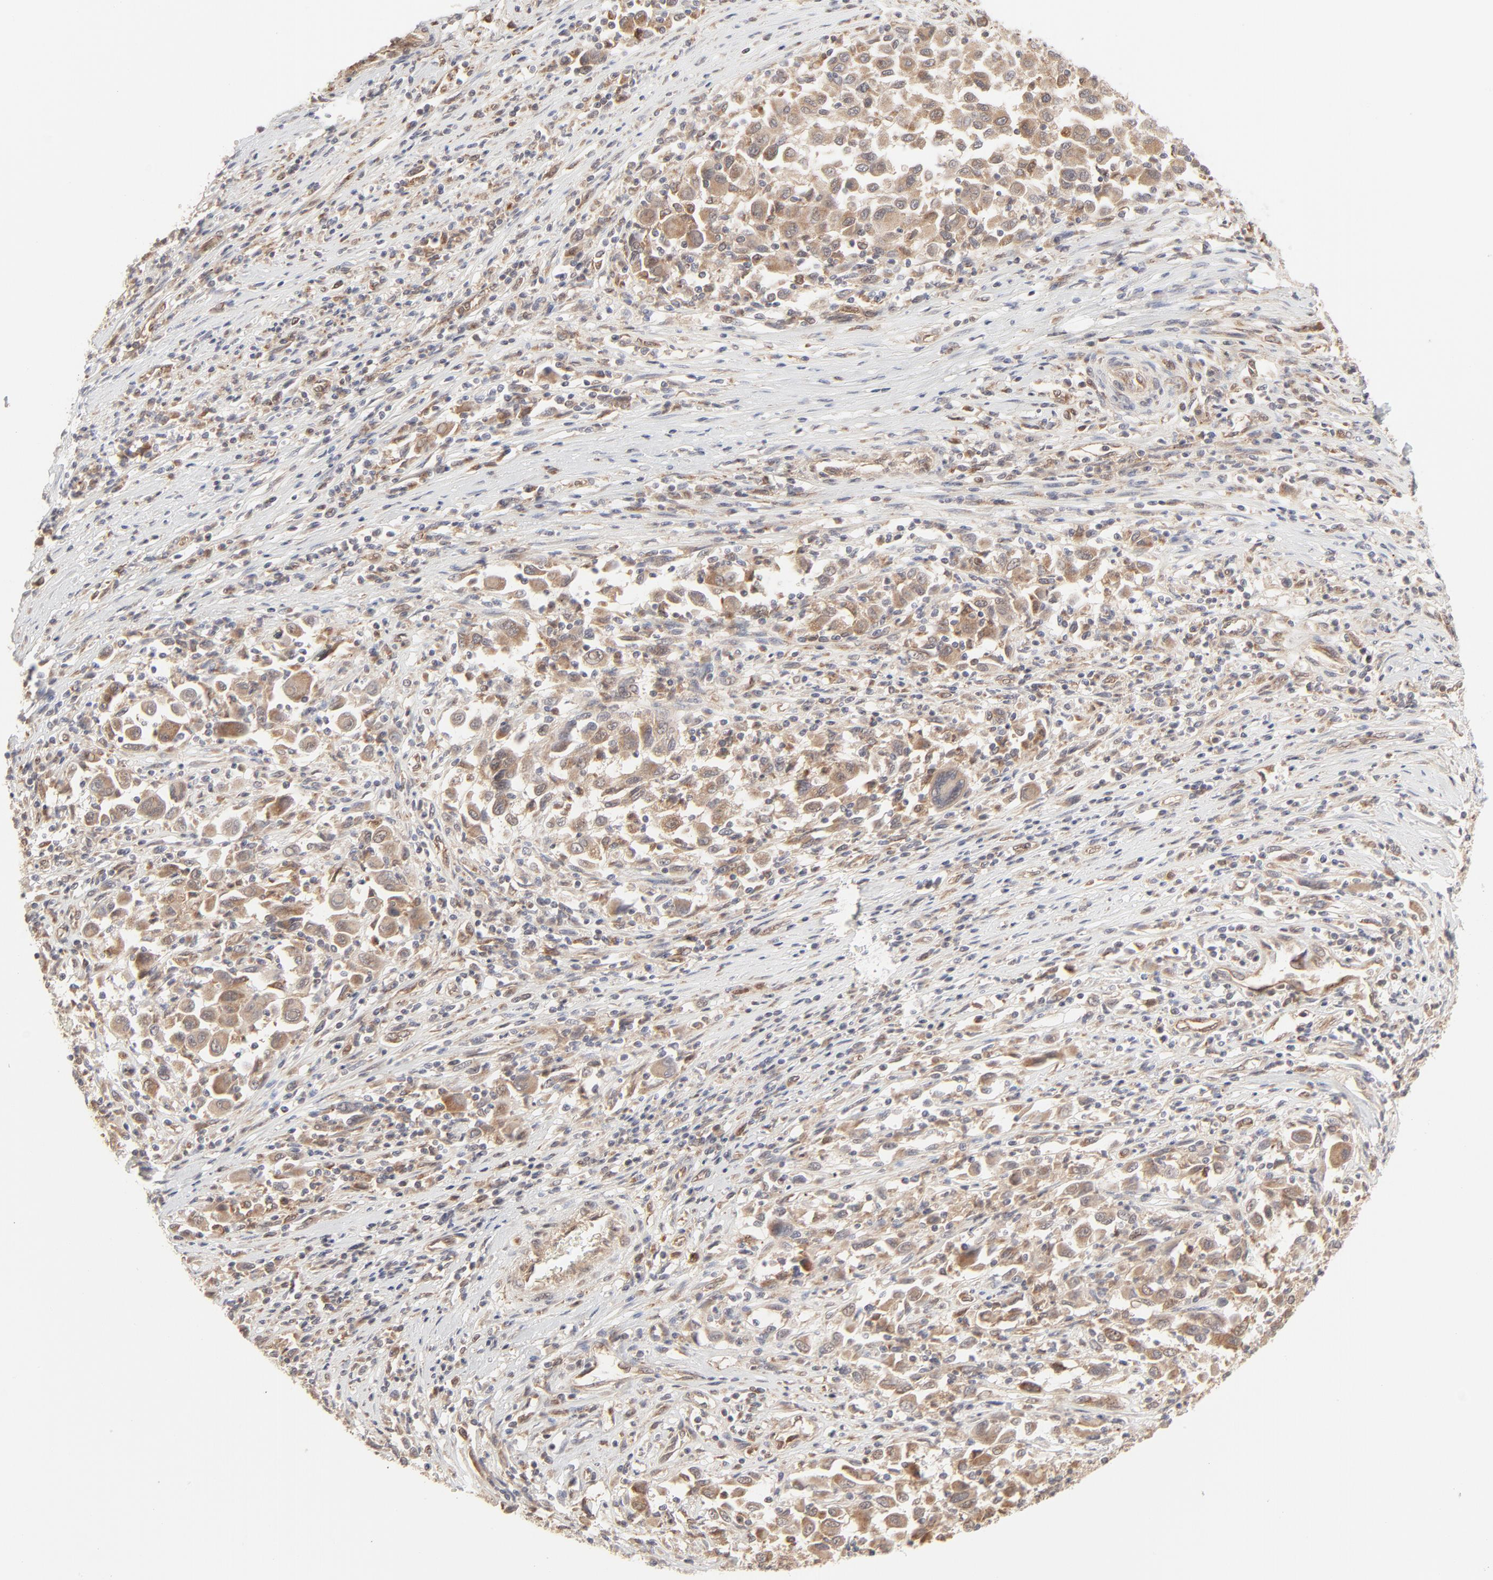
{"staining": {"intensity": "moderate", "quantity": ">75%", "location": "cytoplasmic/membranous"}, "tissue": "melanoma", "cell_type": "Tumor cells", "image_type": "cancer", "snomed": [{"axis": "morphology", "description": "Malignant melanoma, Metastatic site"}, {"axis": "topography", "description": "Lymph node"}], "caption": "An image showing moderate cytoplasmic/membranous expression in approximately >75% of tumor cells in malignant melanoma (metastatic site), as visualized by brown immunohistochemical staining.", "gene": "RAB5C", "patient": {"sex": "male", "age": 61}}